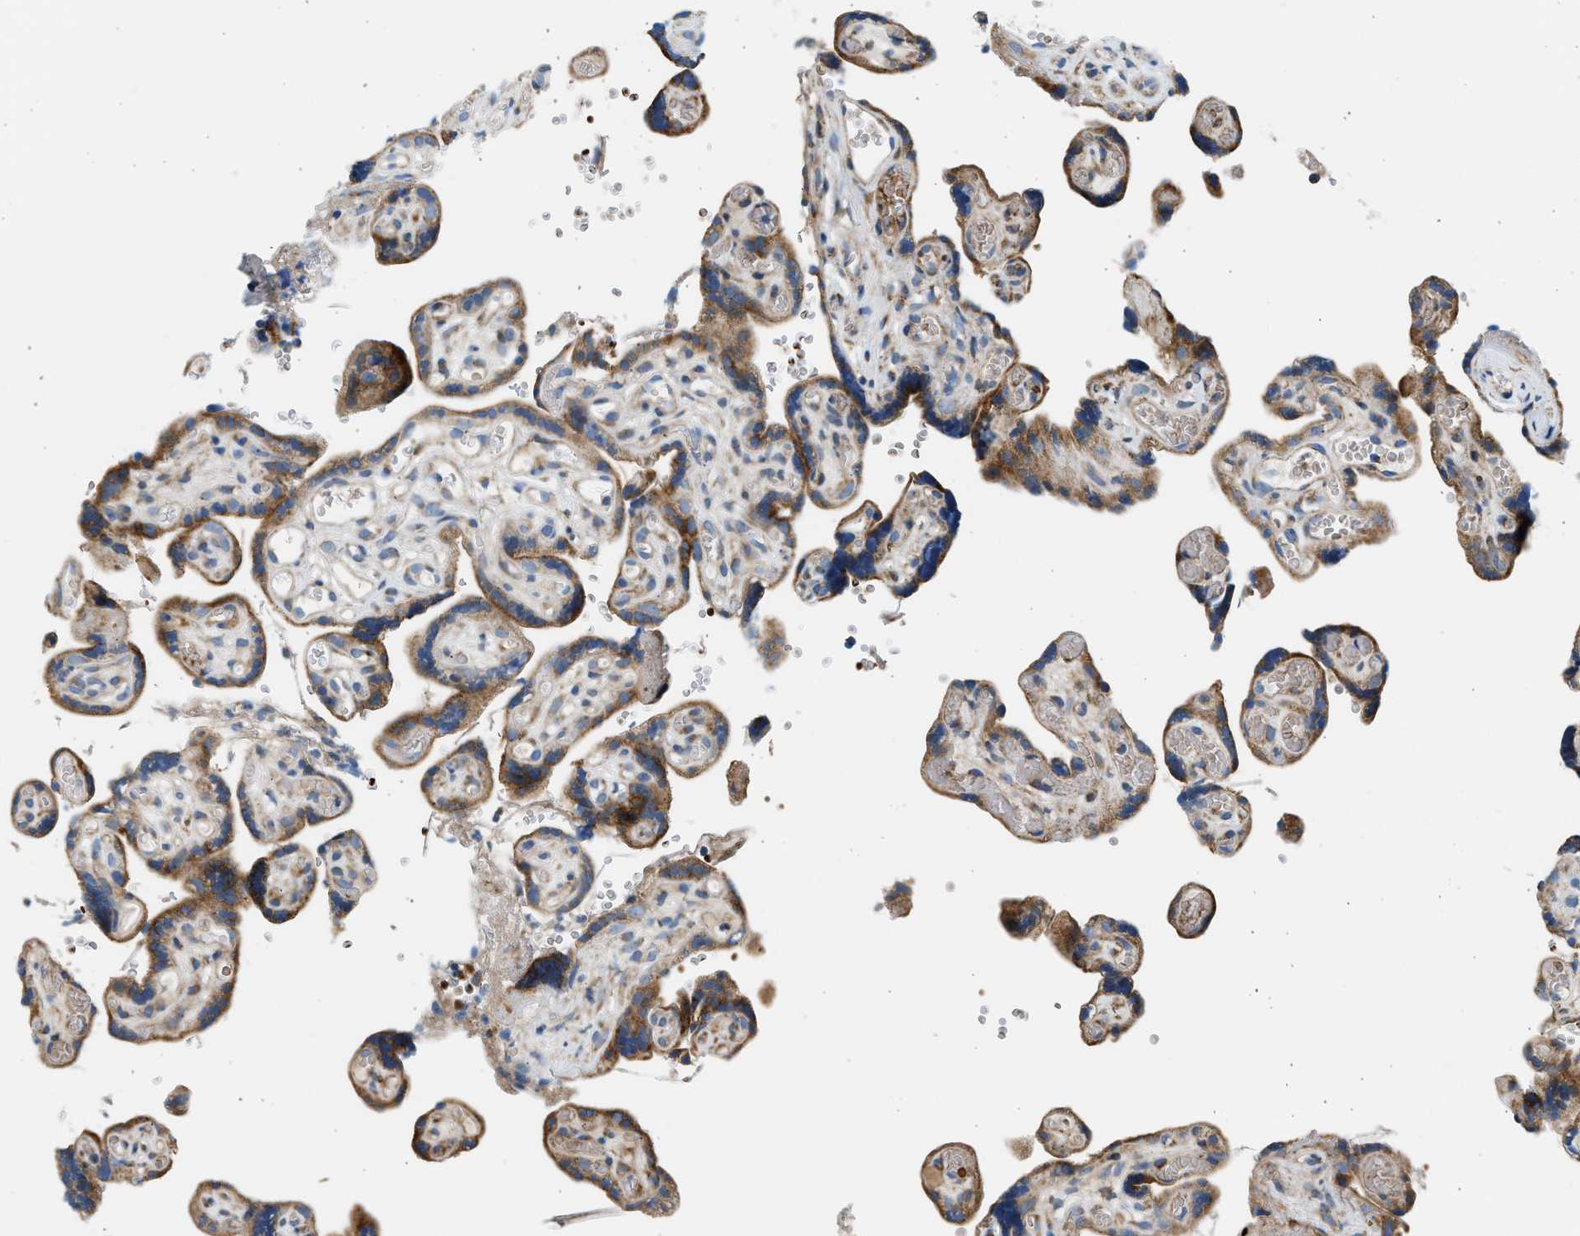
{"staining": {"intensity": "strong", "quantity": "25%-75%", "location": "cytoplasmic/membranous"}, "tissue": "placenta", "cell_type": "Decidual cells", "image_type": "normal", "snomed": [{"axis": "morphology", "description": "Normal tissue, NOS"}, {"axis": "topography", "description": "Placenta"}], "caption": "Immunohistochemistry (IHC) photomicrograph of benign placenta: human placenta stained using immunohistochemistry (IHC) demonstrates high levels of strong protein expression localized specifically in the cytoplasmic/membranous of decidual cells, appearing as a cytoplasmic/membranous brown color.", "gene": "KCNMB3", "patient": {"sex": "female", "age": 30}}